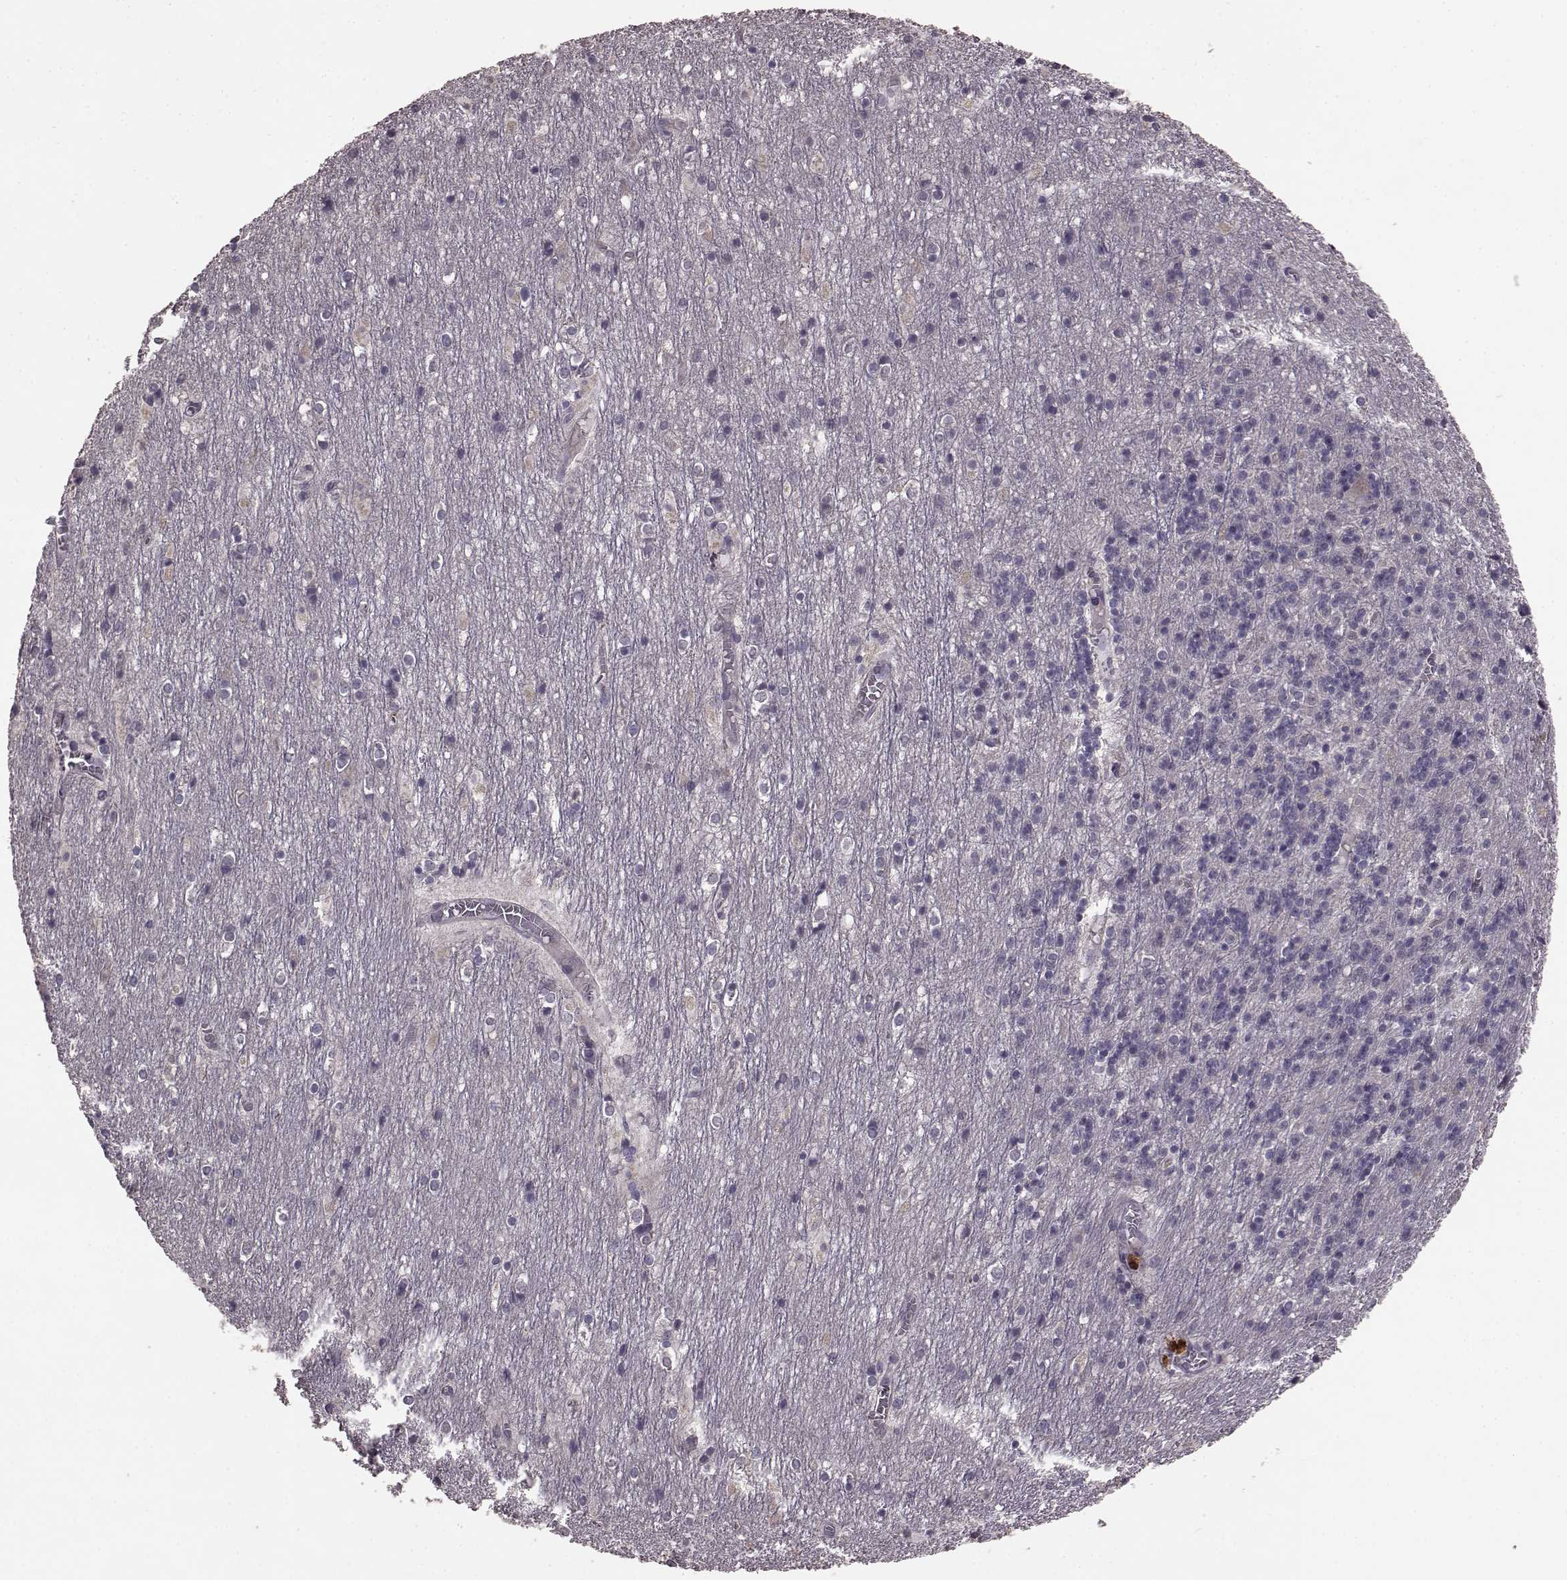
{"staining": {"intensity": "negative", "quantity": "none", "location": "none"}, "tissue": "cerebellum", "cell_type": "Cells in granular layer", "image_type": "normal", "snomed": [{"axis": "morphology", "description": "Normal tissue, NOS"}, {"axis": "topography", "description": "Cerebellum"}], "caption": "This micrograph is of unremarkable cerebellum stained with immunohistochemistry (IHC) to label a protein in brown with the nuclei are counter-stained blue. There is no staining in cells in granular layer. Nuclei are stained in blue.", "gene": "SLC52A3", "patient": {"sex": "male", "age": 70}}